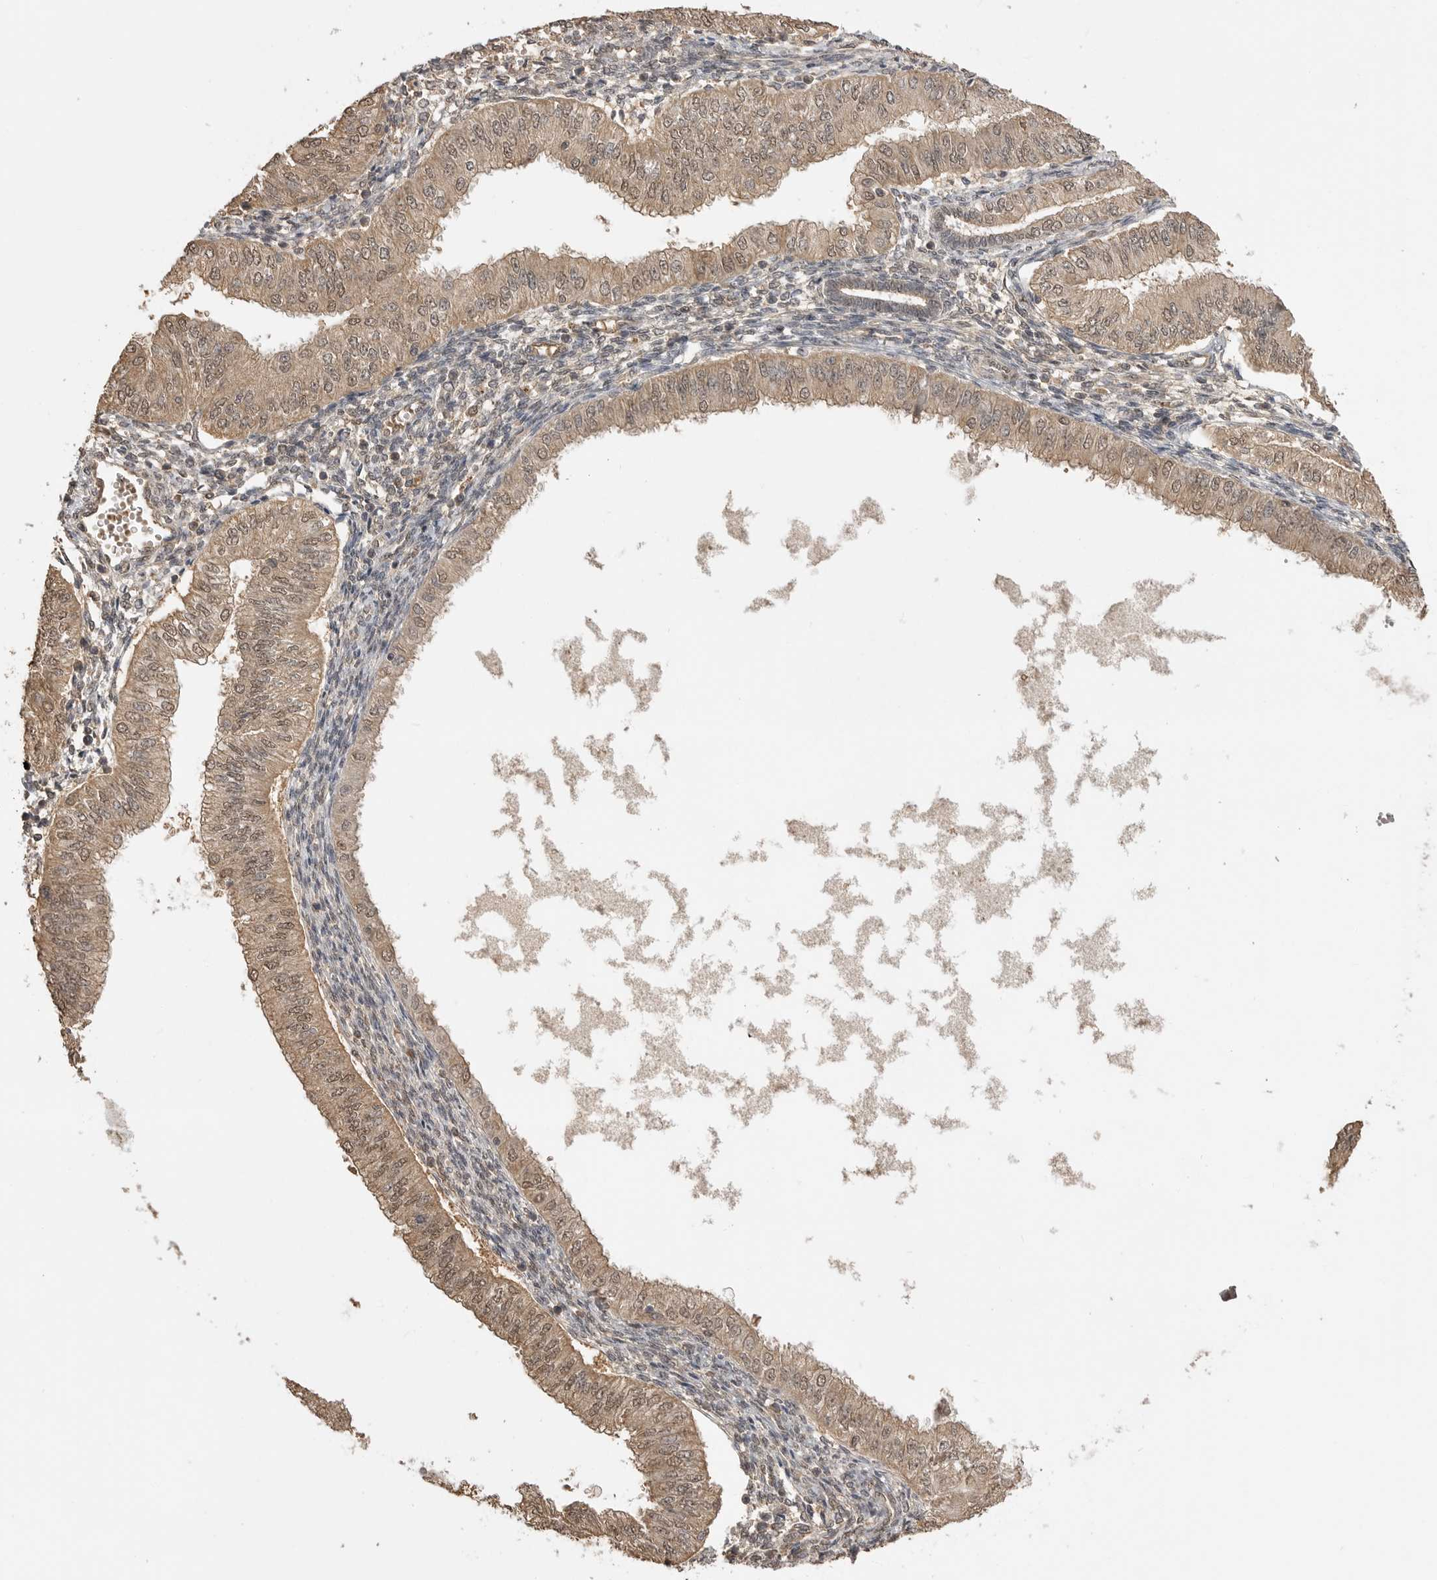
{"staining": {"intensity": "moderate", "quantity": ">75%", "location": "cytoplasmic/membranous,nuclear"}, "tissue": "endometrial cancer", "cell_type": "Tumor cells", "image_type": "cancer", "snomed": [{"axis": "morphology", "description": "Normal tissue, NOS"}, {"axis": "morphology", "description": "Adenocarcinoma, NOS"}, {"axis": "topography", "description": "Endometrium"}], "caption": "The immunohistochemical stain labels moderate cytoplasmic/membranous and nuclear expression in tumor cells of endometrial cancer (adenocarcinoma) tissue.", "gene": "ASPSCR1", "patient": {"sex": "female", "age": 53}}